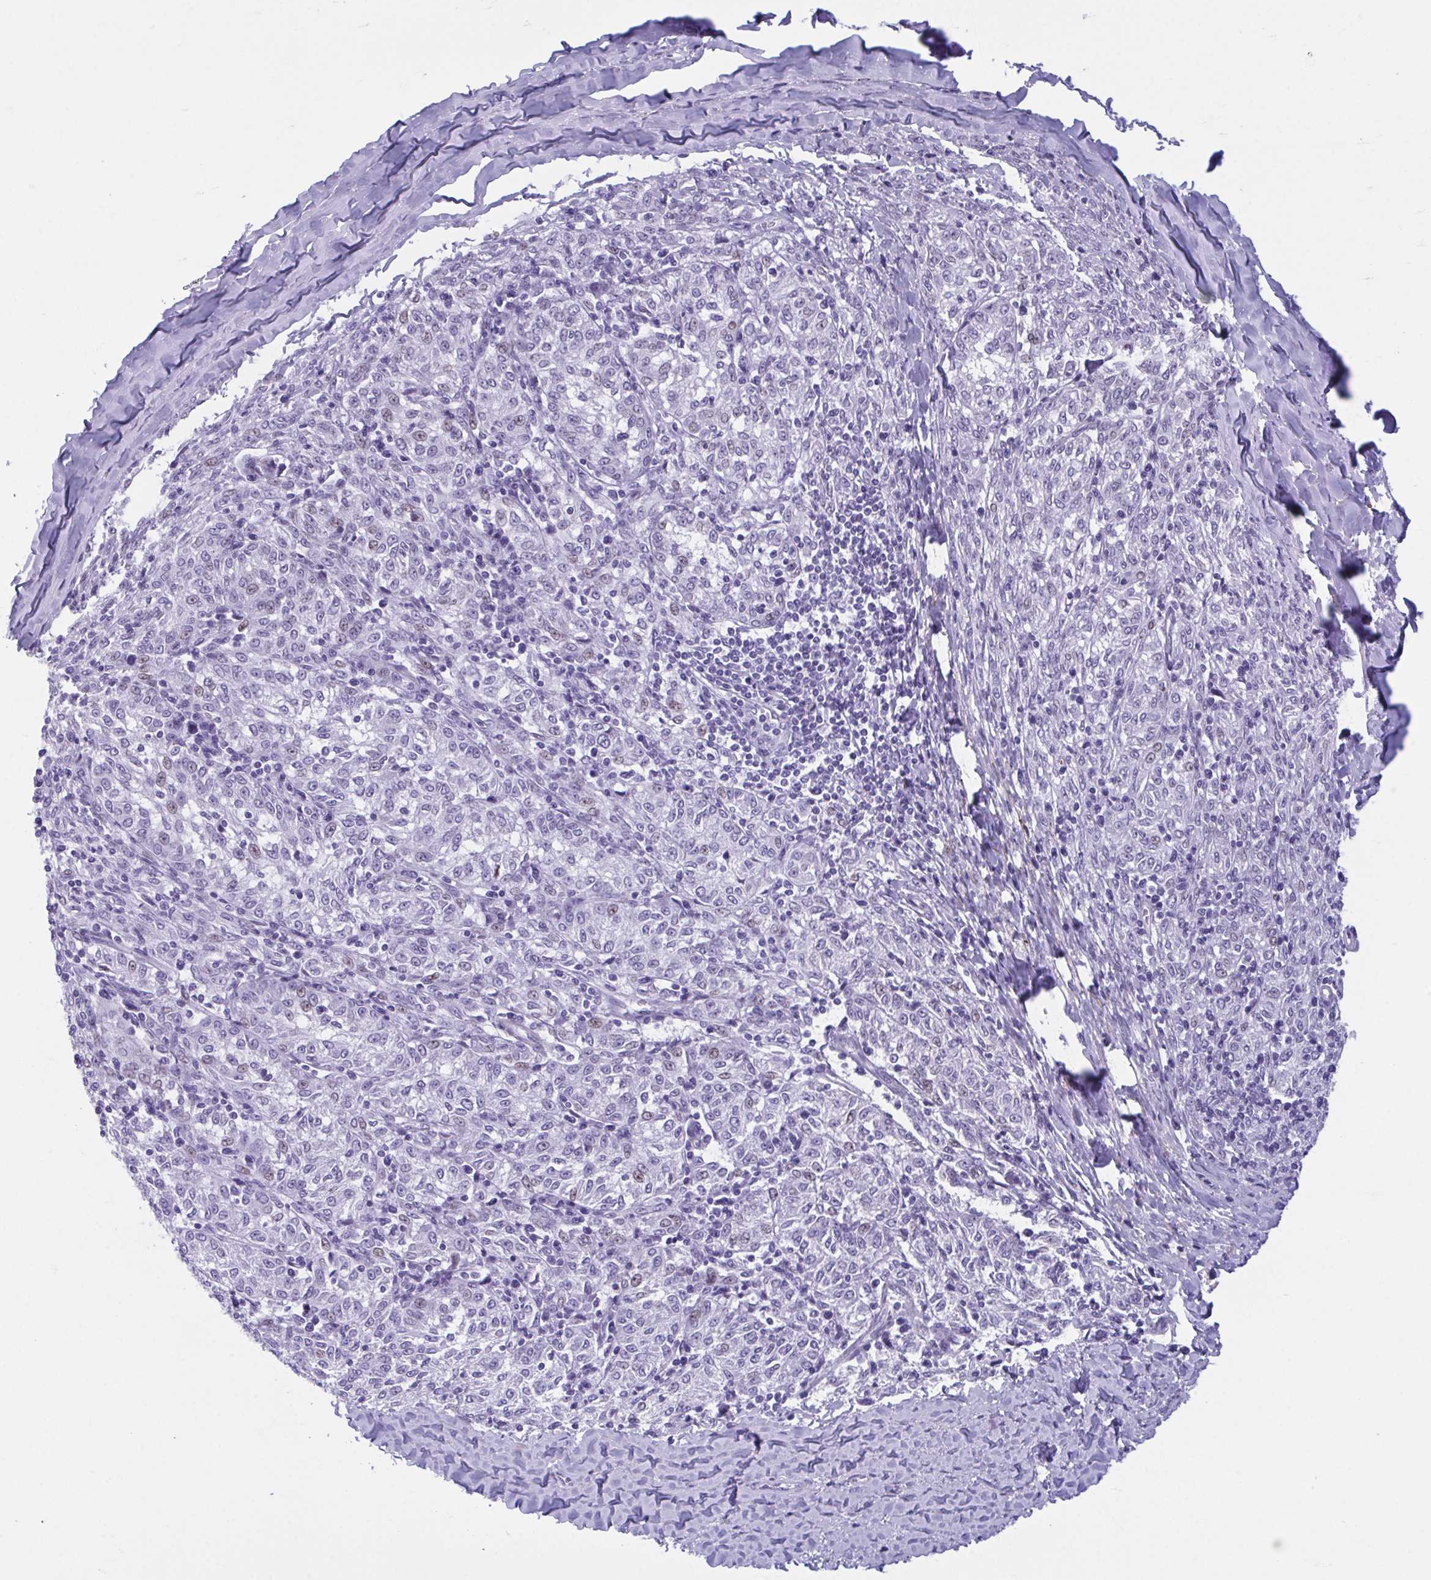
{"staining": {"intensity": "negative", "quantity": "none", "location": "none"}, "tissue": "melanoma", "cell_type": "Tumor cells", "image_type": "cancer", "snomed": [{"axis": "morphology", "description": "Malignant melanoma, NOS"}, {"axis": "topography", "description": "Skin"}], "caption": "A high-resolution image shows IHC staining of melanoma, which reveals no significant staining in tumor cells.", "gene": "TCEAL3", "patient": {"sex": "female", "age": 72}}